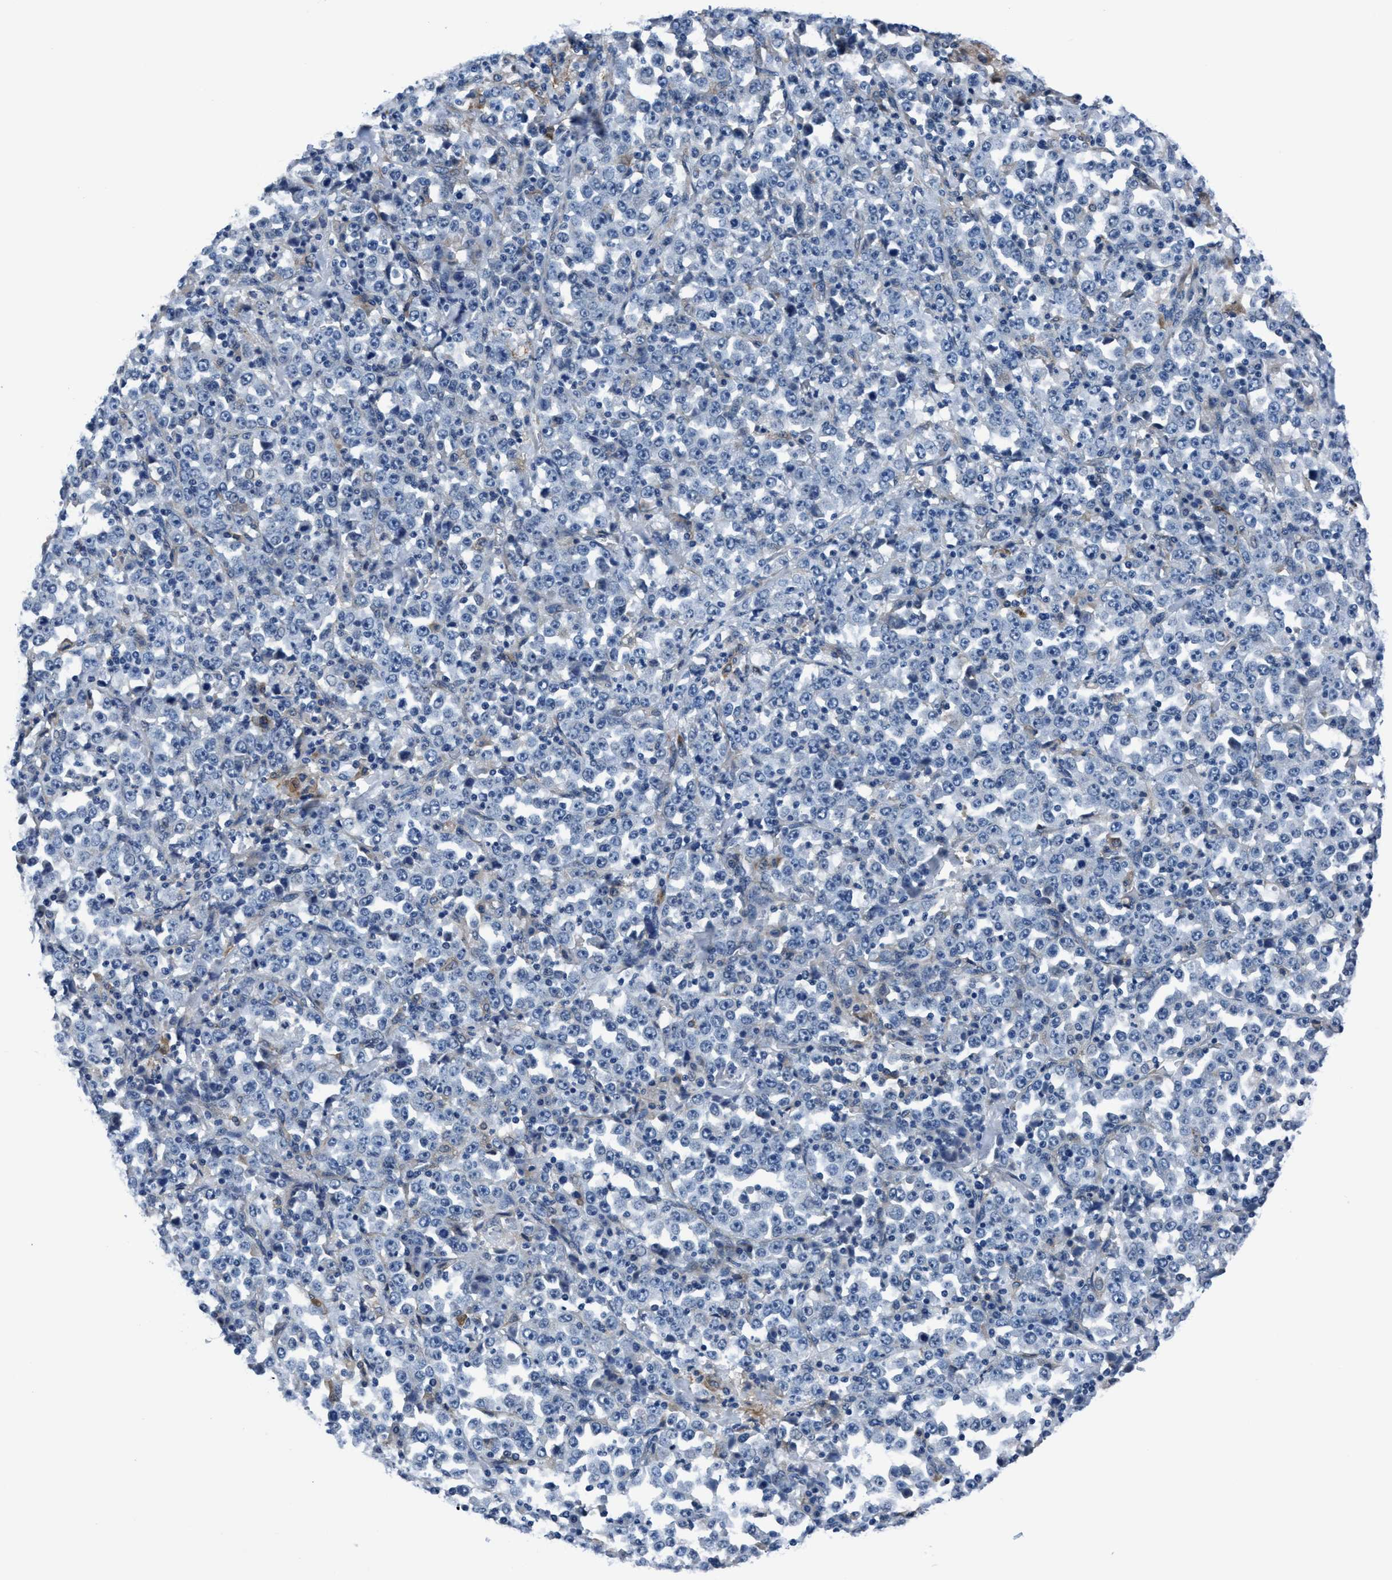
{"staining": {"intensity": "negative", "quantity": "none", "location": "none"}, "tissue": "stomach cancer", "cell_type": "Tumor cells", "image_type": "cancer", "snomed": [{"axis": "morphology", "description": "Normal tissue, NOS"}, {"axis": "morphology", "description": "Adenocarcinoma, NOS"}, {"axis": "topography", "description": "Stomach, upper"}, {"axis": "topography", "description": "Stomach"}], "caption": "The IHC photomicrograph has no significant staining in tumor cells of stomach cancer (adenocarcinoma) tissue.", "gene": "TMEM94", "patient": {"sex": "male", "age": 59}}